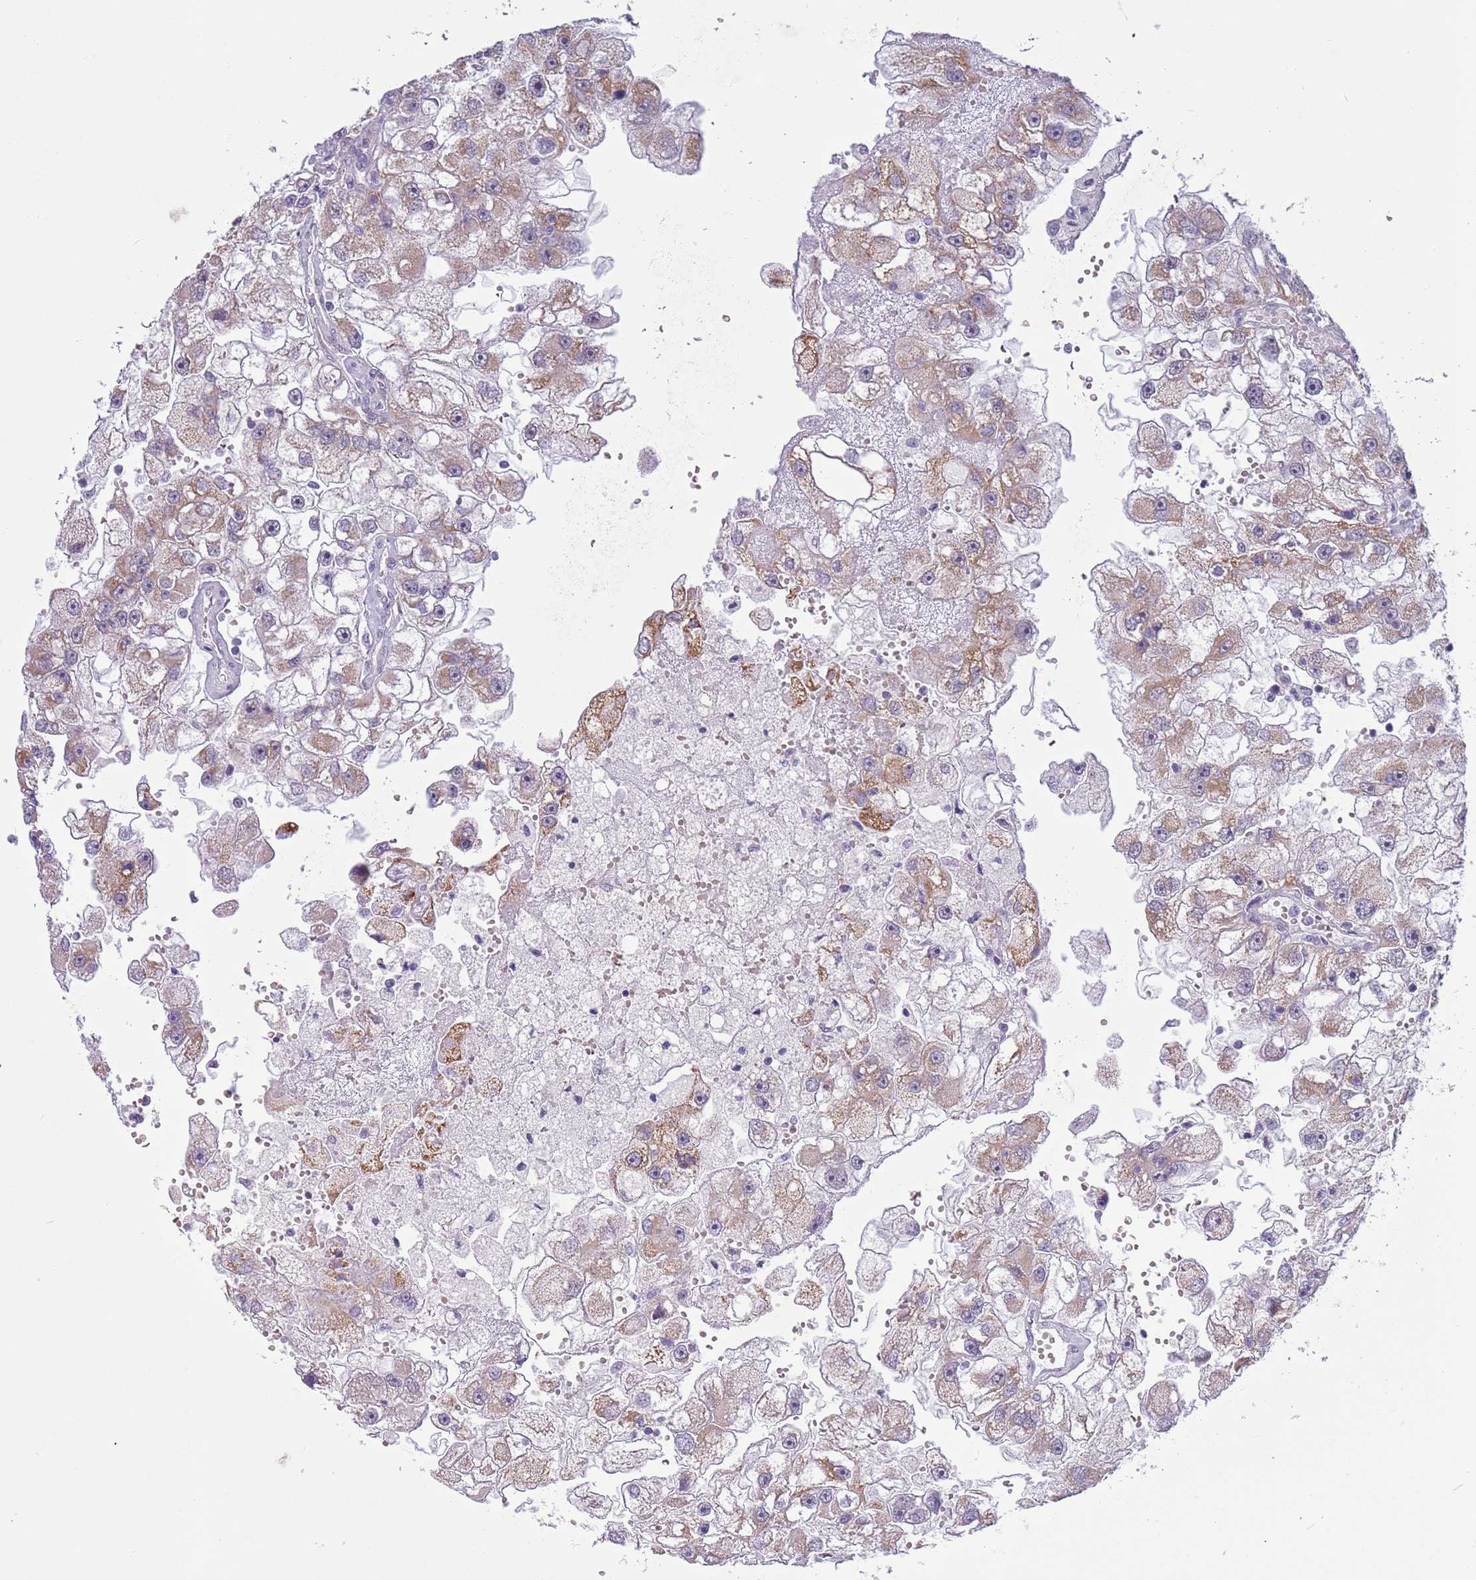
{"staining": {"intensity": "moderate", "quantity": "25%-75%", "location": "cytoplasmic/membranous"}, "tissue": "renal cancer", "cell_type": "Tumor cells", "image_type": "cancer", "snomed": [{"axis": "morphology", "description": "Adenocarcinoma, NOS"}, {"axis": "topography", "description": "Kidney"}], "caption": "This is an image of IHC staining of renal cancer, which shows moderate positivity in the cytoplasmic/membranous of tumor cells.", "gene": "FAM120C", "patient": {"sex": "male", "age": 63}}